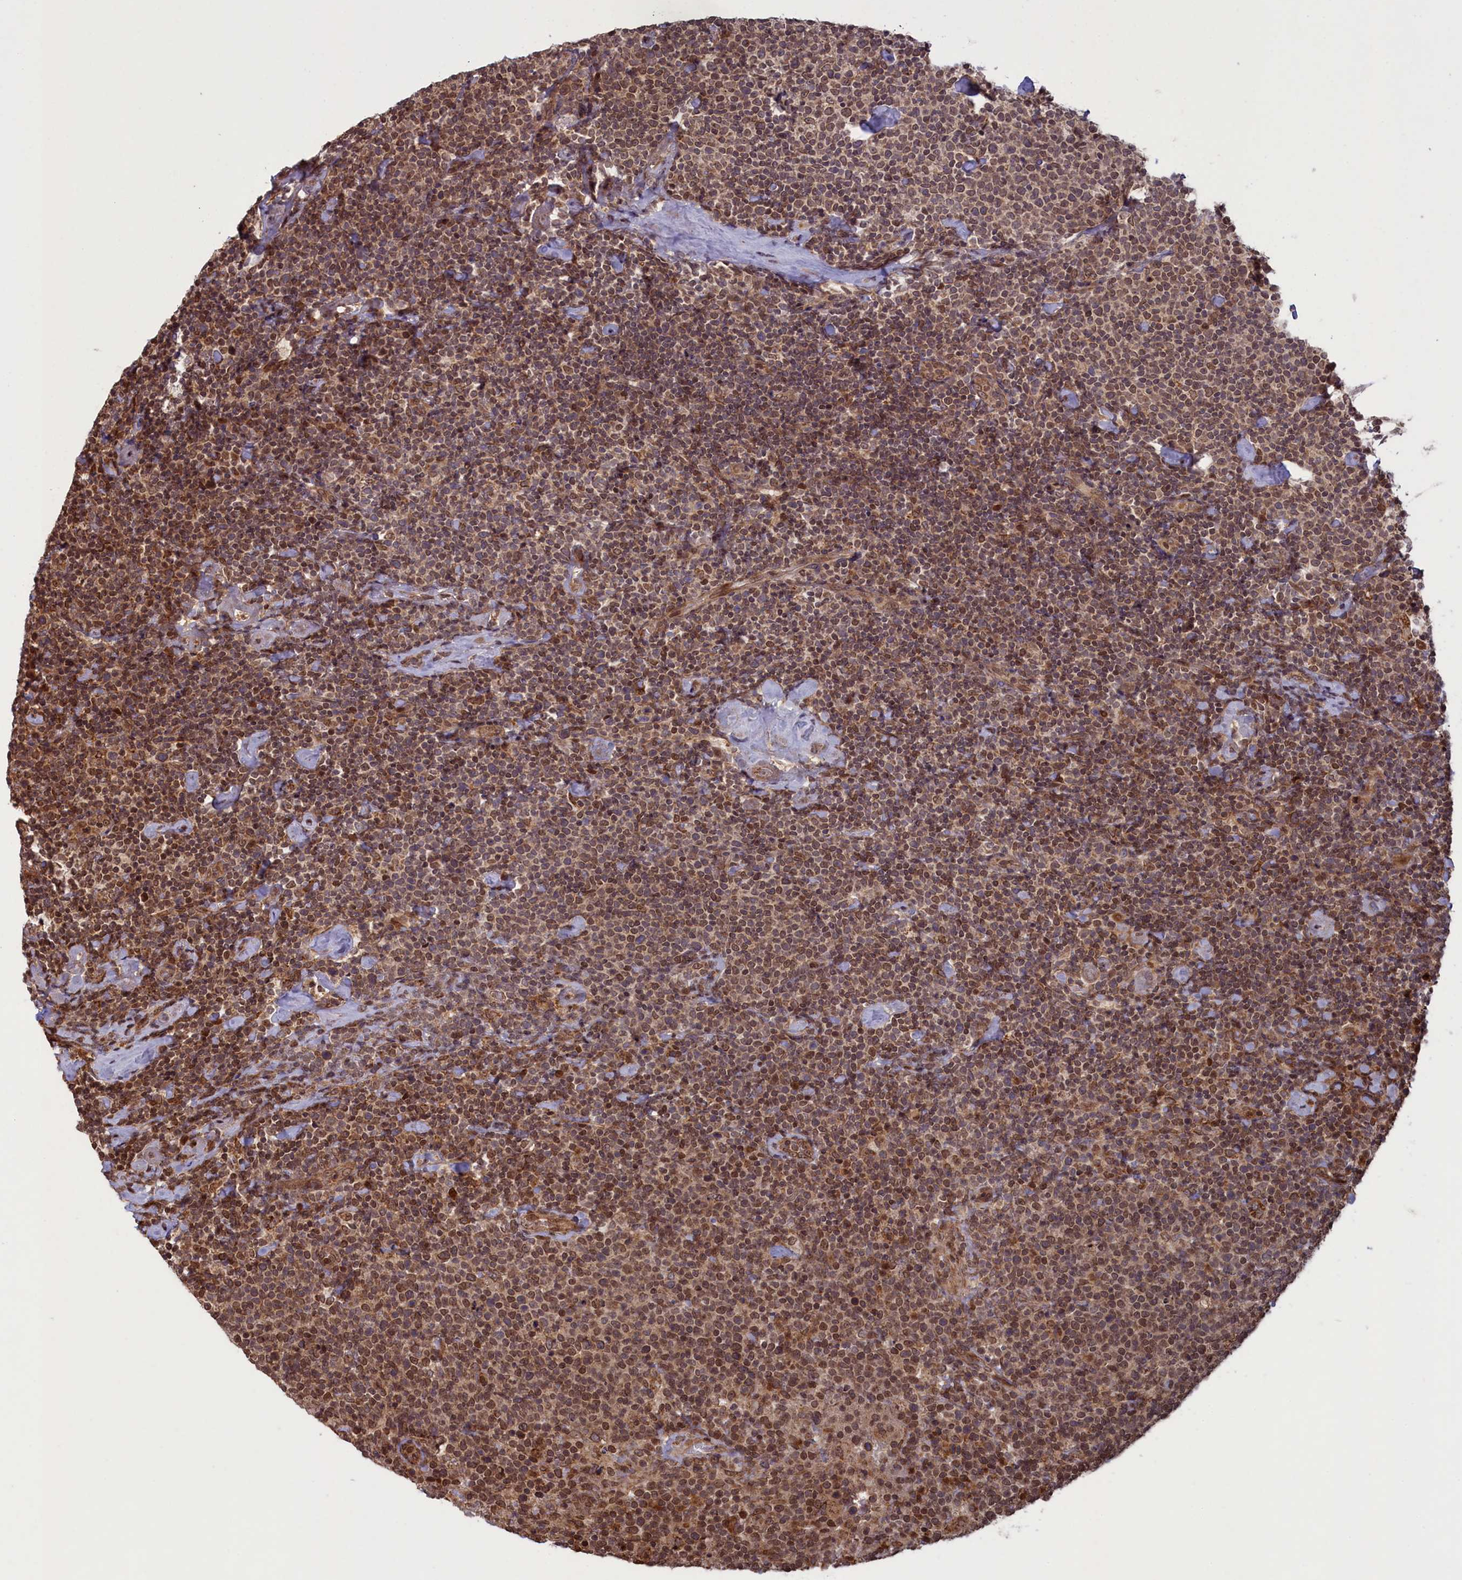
{"staining": {"intensity": "moderate", "quantity": ">75%", "location": "nuclear"}, "tissue": "lymphoma", "cell_type": "Tumor cells", "image_type": "cancer", "snomed": [{"axis": "morphology", "description": "Malignant lymphoma, non-Hodgkin's type, High grade"}, {"axis": "topography", "description": "Lymph node"}], "caption": "Tumor cells demonstrate medium levels of moderate nuclear positivity in about >75% of cells in malignant lymphoma, non-Hodgkin's type (high-grade).", "gene": "NAE1", "patient": {"sex": "male", "age": 61}}